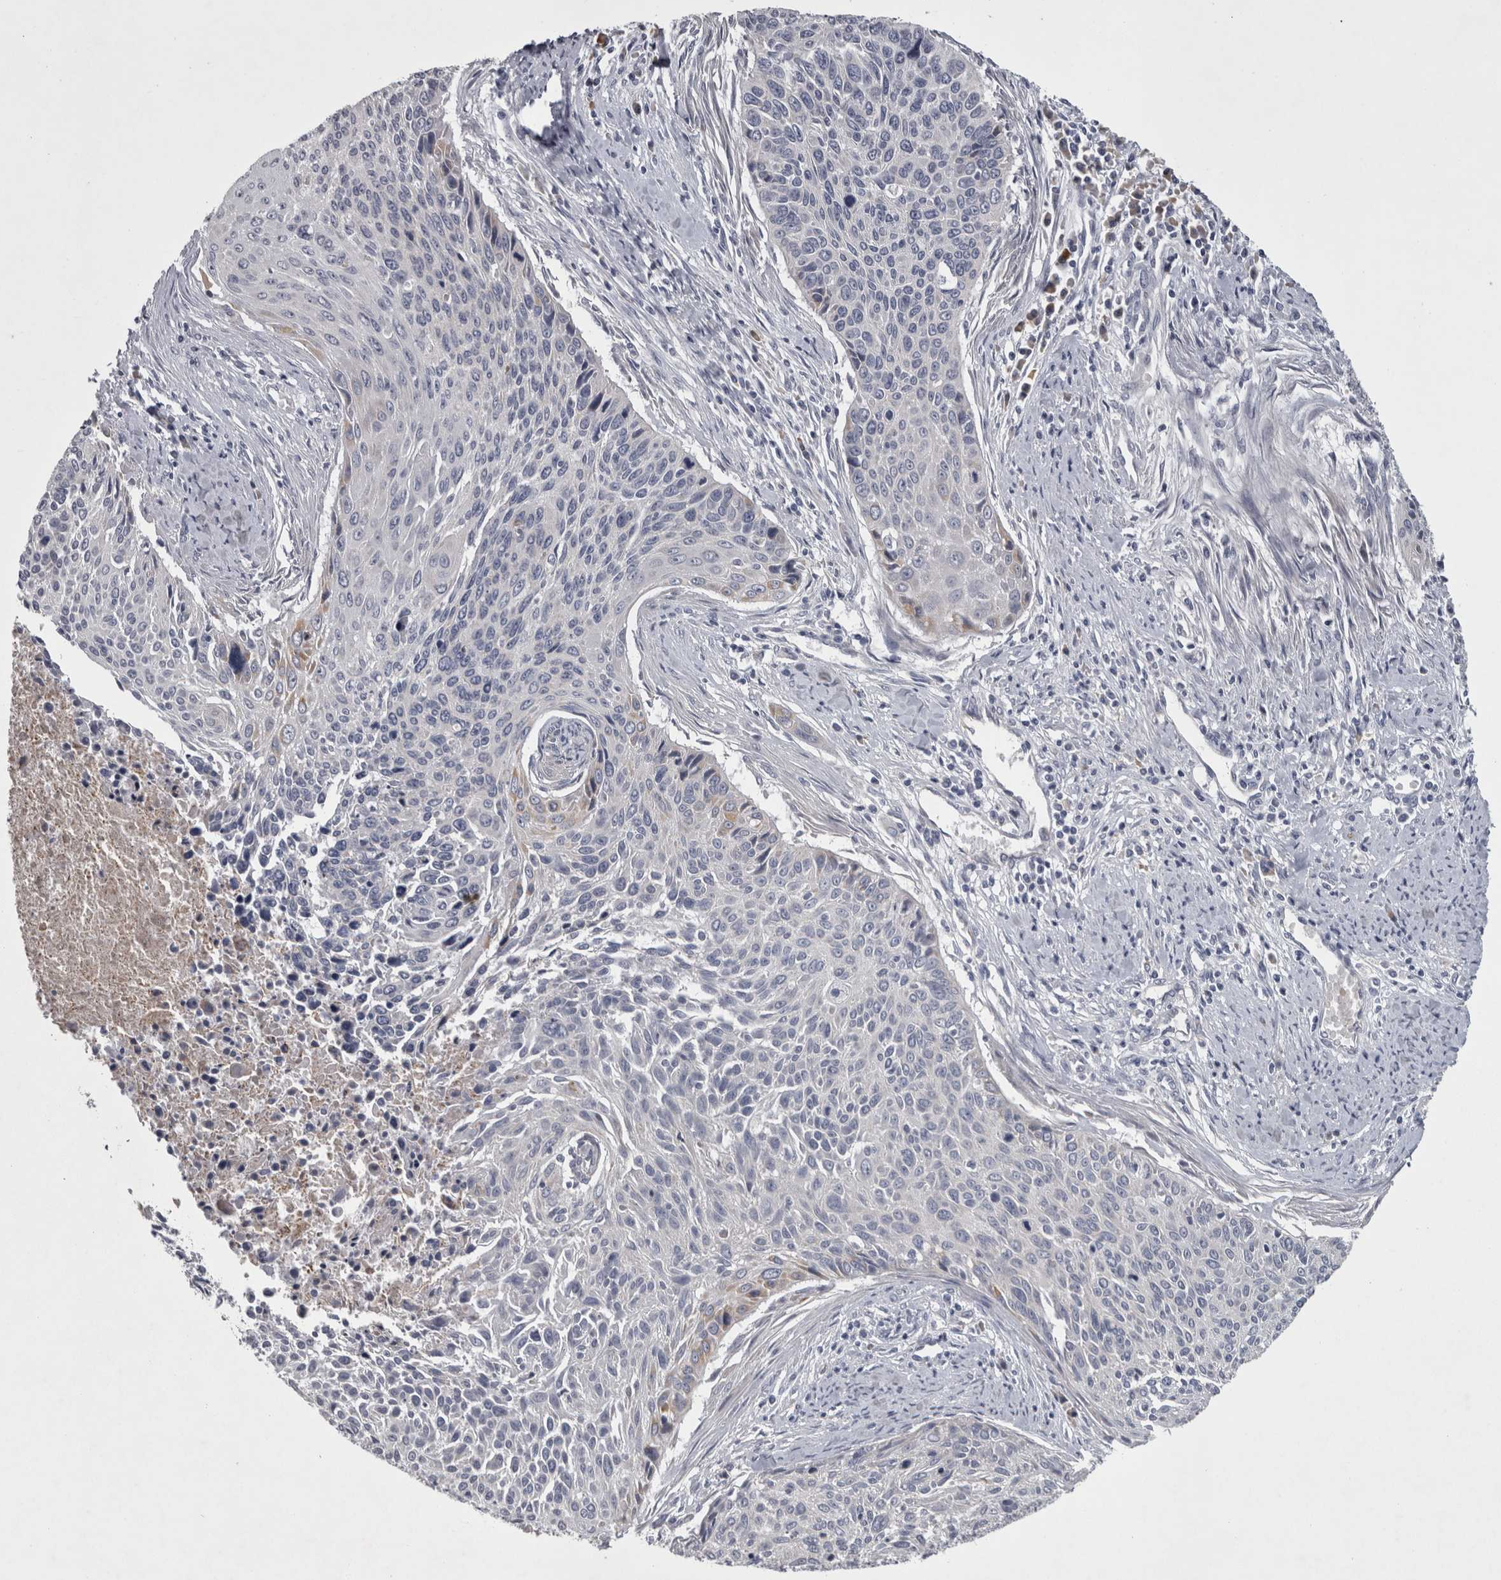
{"staining": {"intensity": "negative", "quantity": "none", "location": "none"}, "tissue": "cervical cancer", "cell_type": "Tumor cells", "image_type": "cancer", "snomed": [{"axis": "morphology", "description": "Squamous cell carcinoma, NOS"}, {"axis": "topography", "description": "Cervix"}], "caption": "This is an immunohistochemistry image of squamous cell carcinoma (cervical). There is no staining in tumor cells.", "gene": "DBT", "patient": {"sex": "female", "age": 55}}